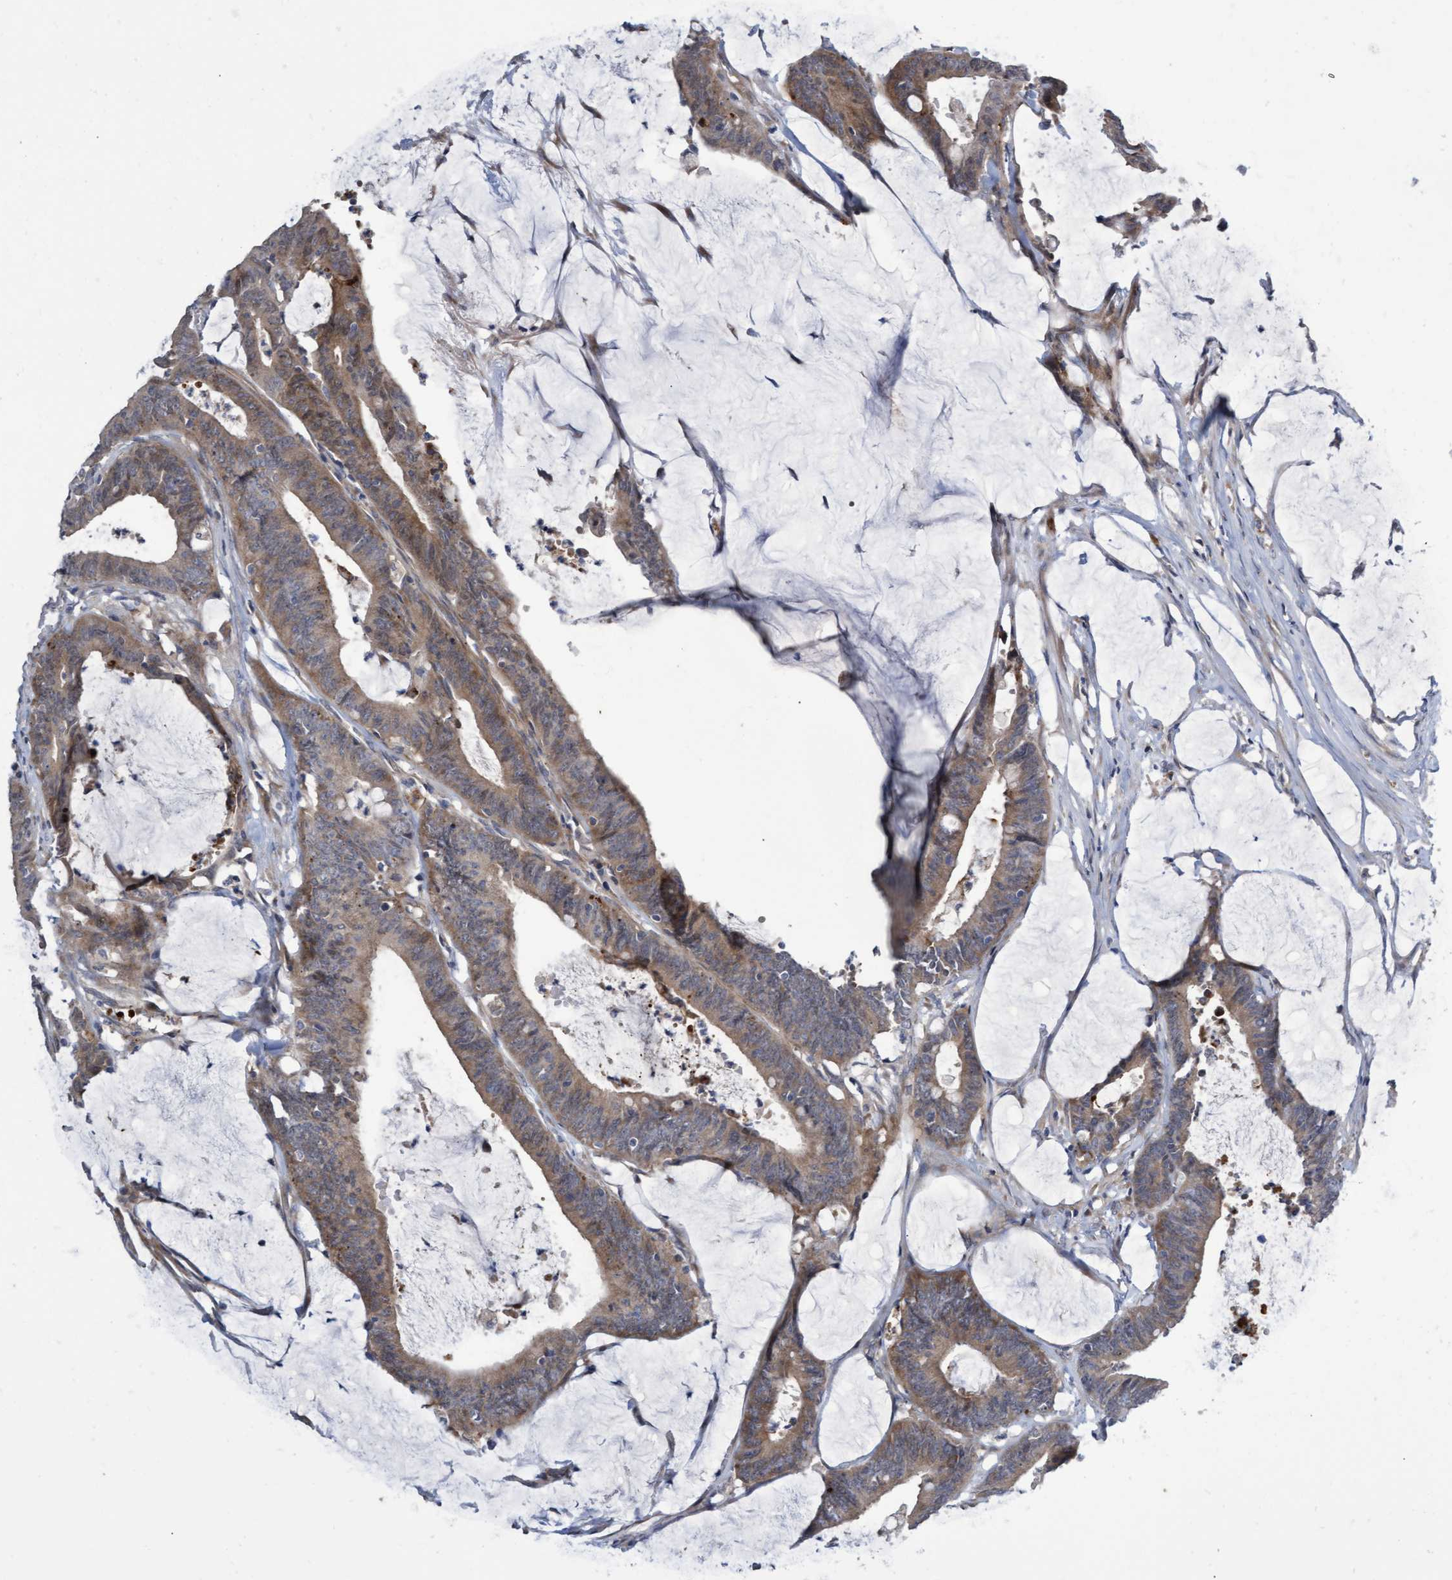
{"staining": {"intensity": "moderate", "quantity": ">75%", "location": "cytoplasmic/membranous"}, "tissue": "colorectal cancer", "cell_type": "Tumor cells", "image_type": "cancer", "snomed": [{"axis": "morphology", "description": "Adenocarcinoma, NOS"}, {"axis": "topography", "description": "Rectum"}], "caption": "This micrograph demonstrates colorectal cancer (adenocarcinoma) stained with IHC to label a protein in brown. The cytoplasmic/membranous of tumor cells show moderate positivity for the protein. Nuclei are counter-stained blue.", "gene": "ABCF2", "patient": {"sex": "female", "age": 66}}